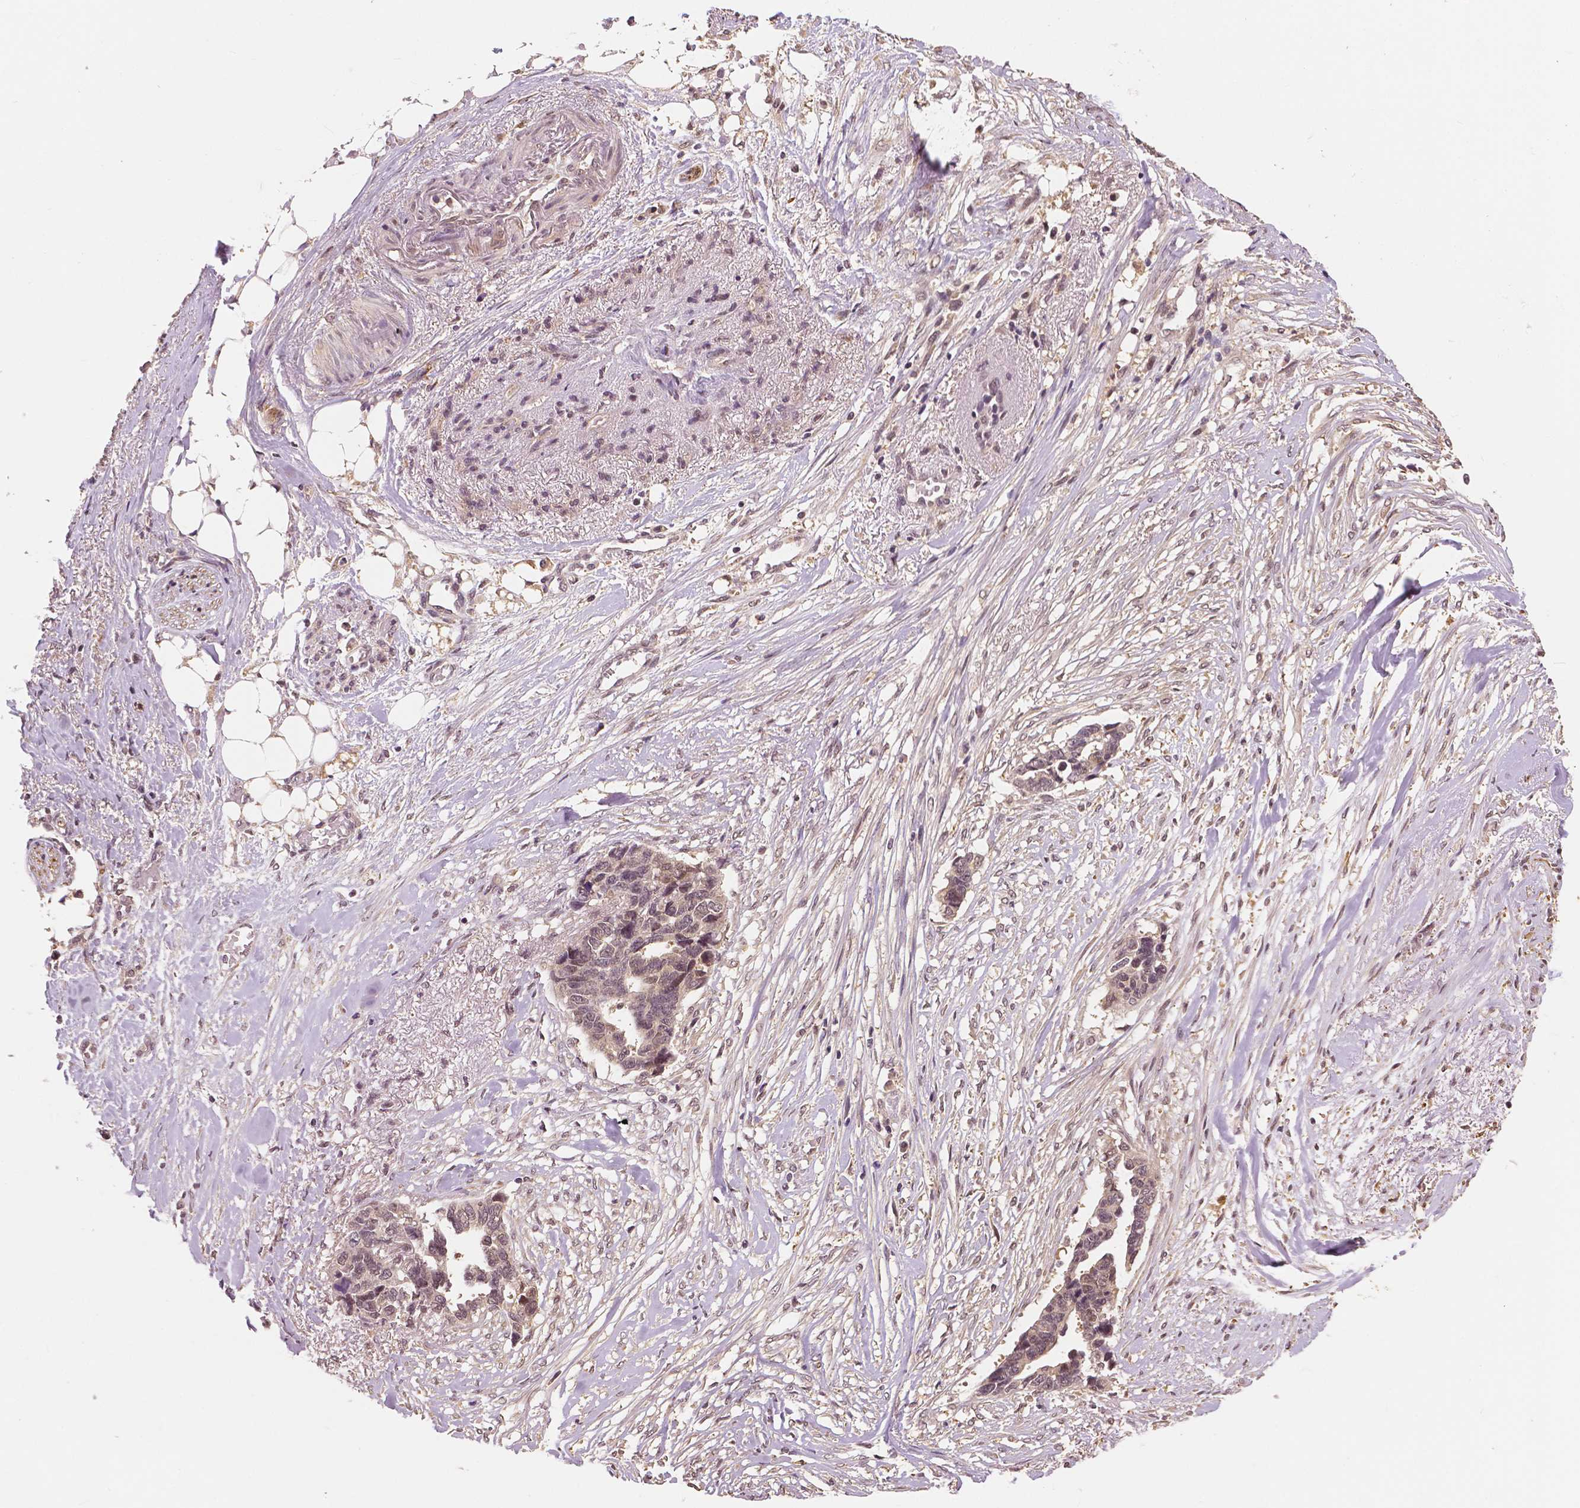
{"staining": {"intensity": "weak", "quantity": "25%-75%", "location": "nuclear"}, "tissue": "ovarian cancer", "cell_type": "Tumor cells", "image_type": "cancer", "snomed": [{"axis": "morphology", "description": "Cystadenocarcinoma, serous, NOS"}, {"axis": "topography", "description": "Ovary"}], "caption": "Immunohistochemistry (DAB (3,3'-diaminobenzidine)) staining of human serous cystadenocarcinoma (ovarian) shows weak nuclear protein positivity in approximately 25%-75% of tumor cells. The protein of interest is stained brown, and the nuclei are stained in blue (DAB IHC with brightfield microscopy, high magnification).", "gene": "MAP1LC3B", "patient": {"sex": "female", "age": 69}}